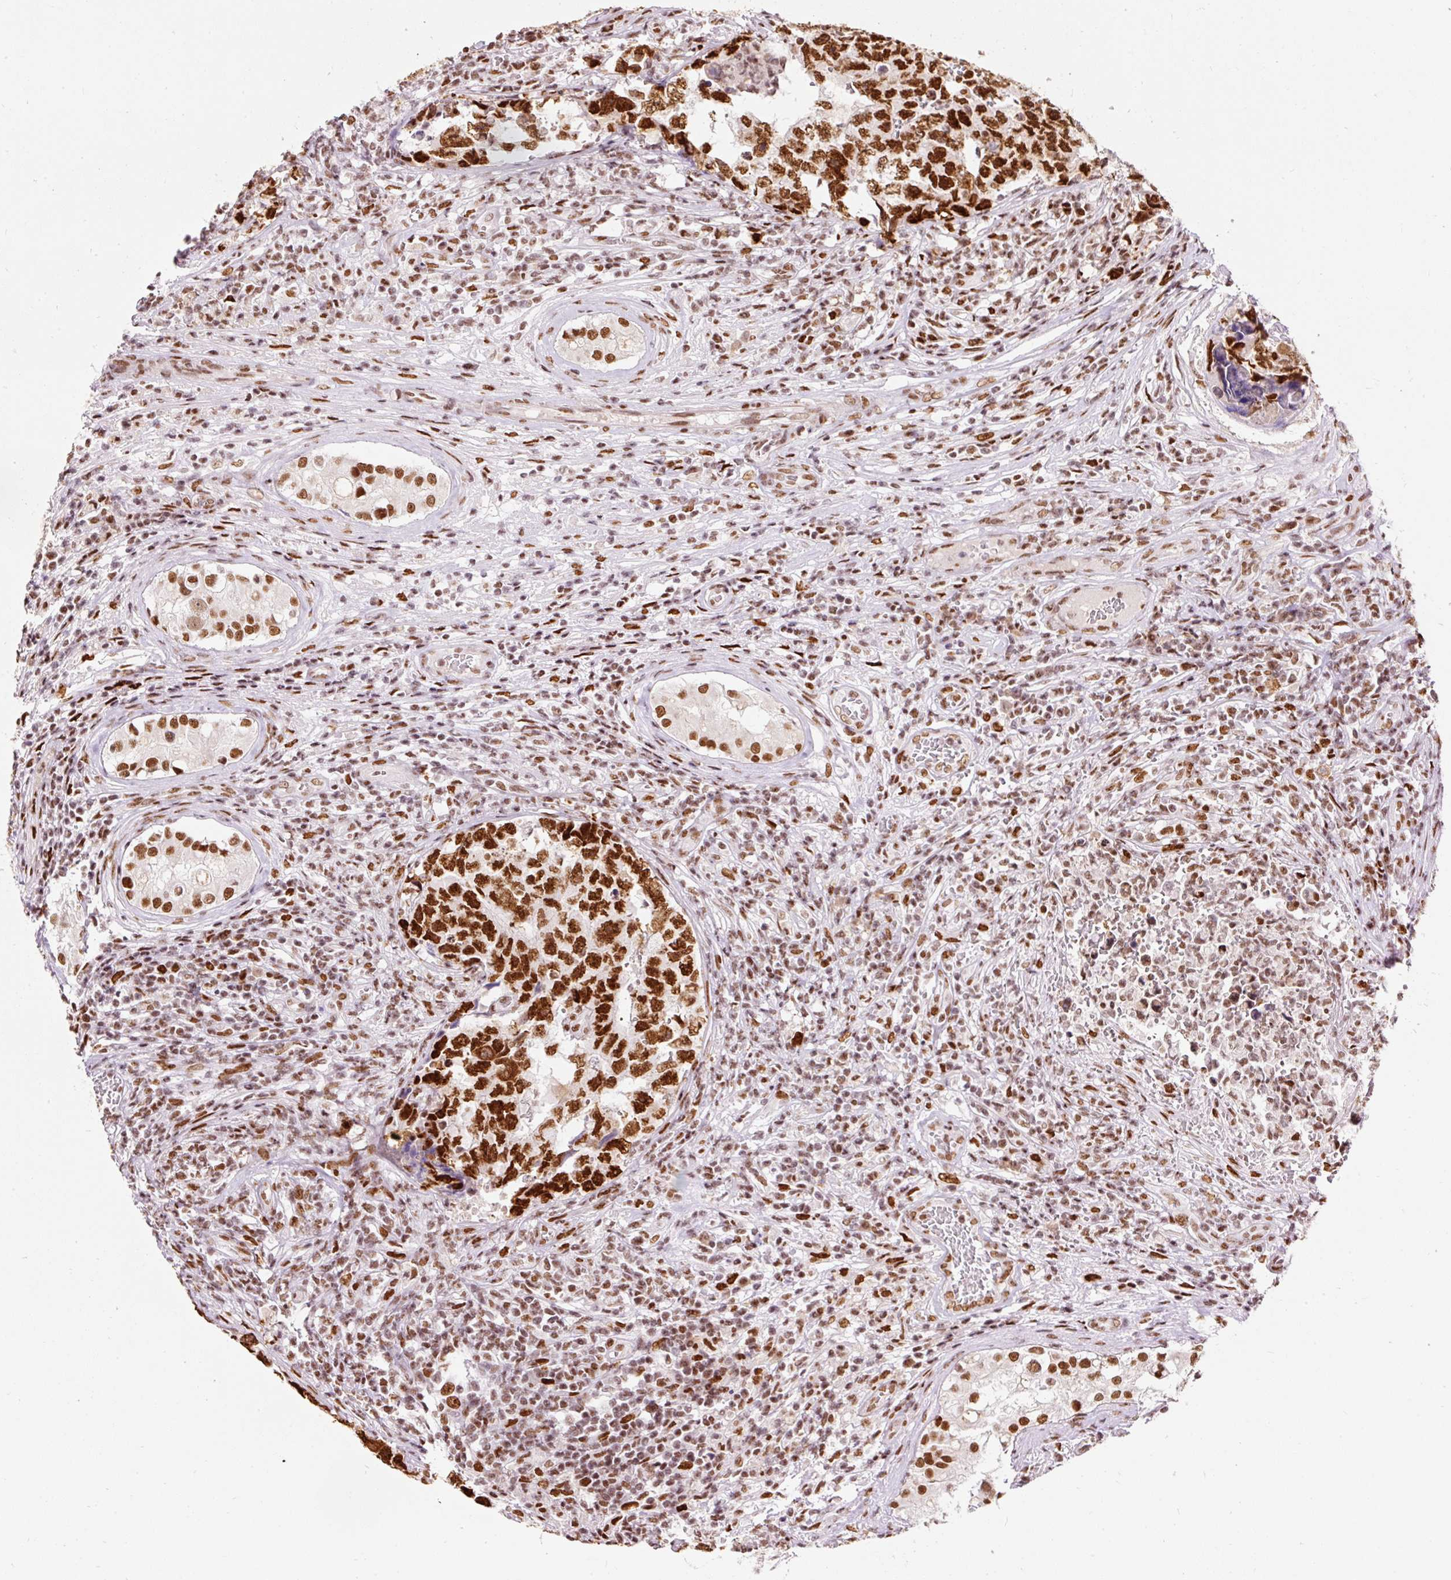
{"staining": {"intensity": "strong", "quantity": ">75%", "location": "nuclear"}, "tissue": "testis cancer", "cell_type": "Tumor cells", "image_type": "cancer", "snomed": [{"axis": "morphology", "description": "Carcinoma, Embryonal, NOS"}, {"axis": "topography", "description": "Testis"}], "caption": "IHC micrograph of testis cancer (embryonal carcinoma) stained for a protein (brown), which exhibits high levels of strong nuclear expression in approximately >75% of tumor cells.", "gene": "HNRNPC", "patient": {"sex": "male", "age": 25}}